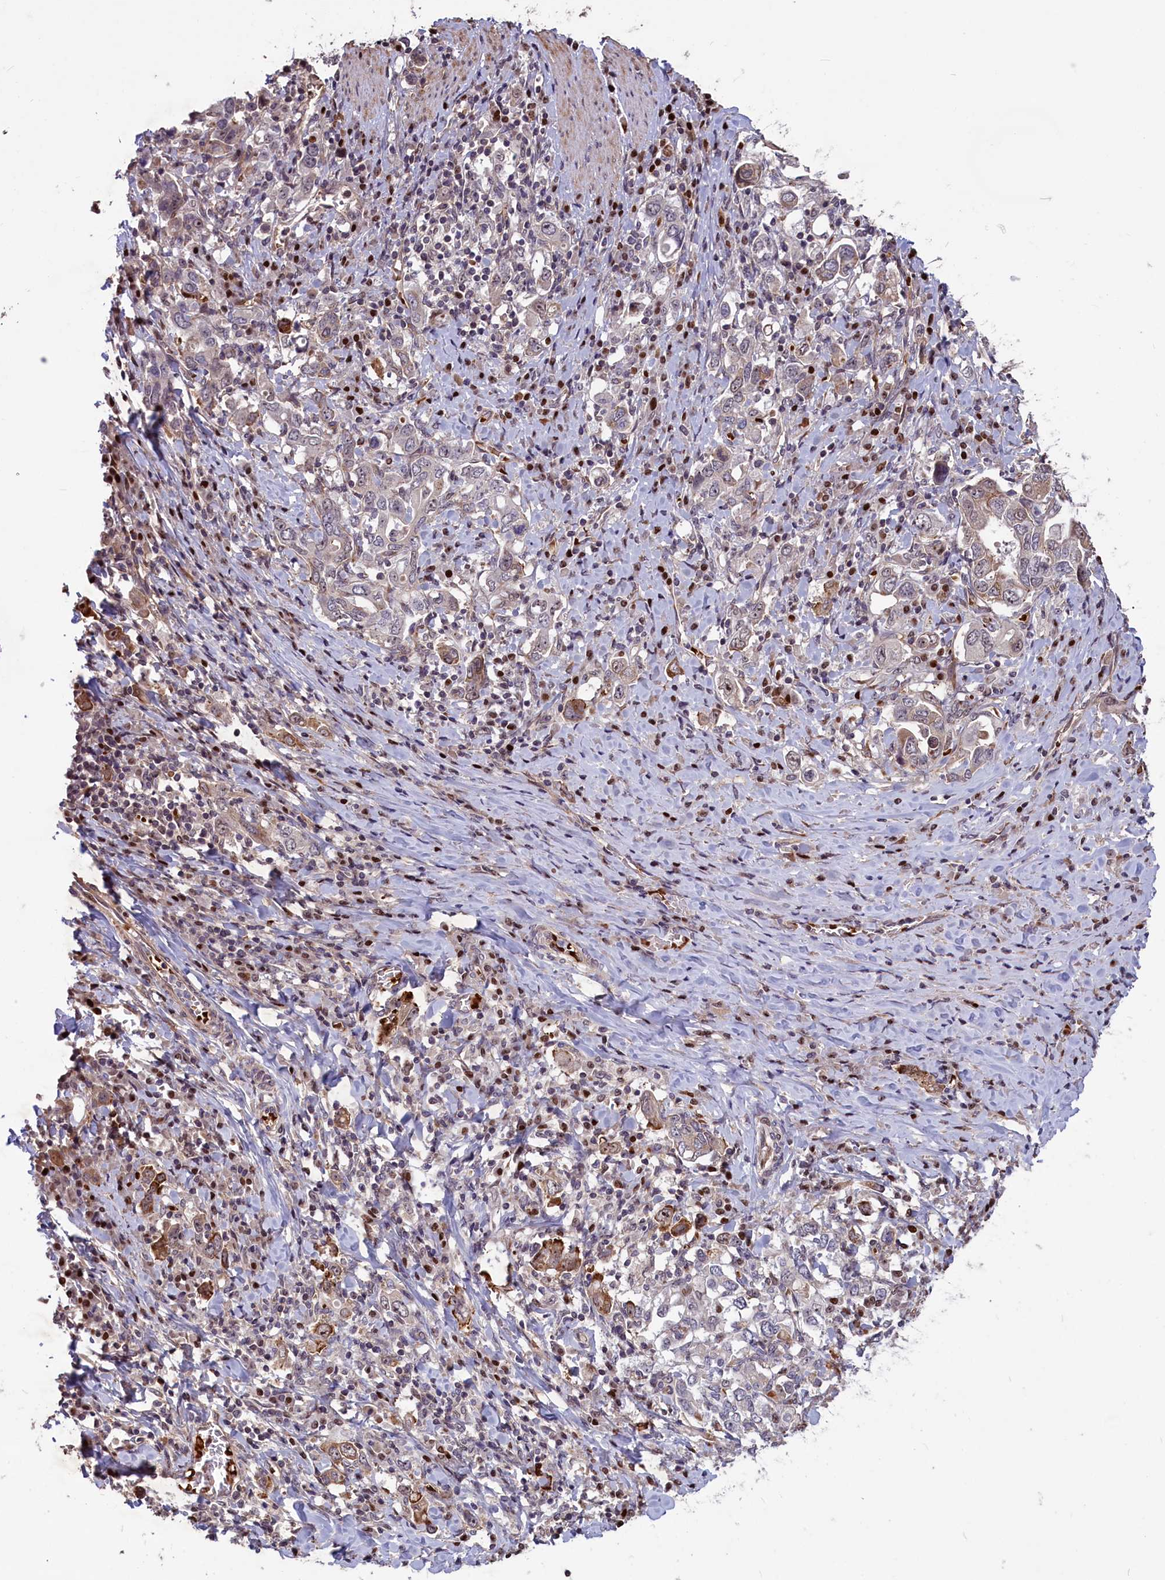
{"staining": {"intensity": "weak", "quantity": "<25%", "location": "cytoplasmic/membranous"}, "tissue": "stomach cancer", "cell_type": "Tumor cells", "image_type": "cancer", "snomed": [{"axis": "morphology", "description": "Adenocarcinoma, NOS"}, {"axis": "topography", "description": "Stomach, upper"}, {"axis": "topography", "description": "Stomach"}], "caption": "Stomach cancer was stained to show a protein in brown. There is no significant positivity in tumor cells.", "gene": "SHFL", "patient": {"sex": "male", "age": 62}}